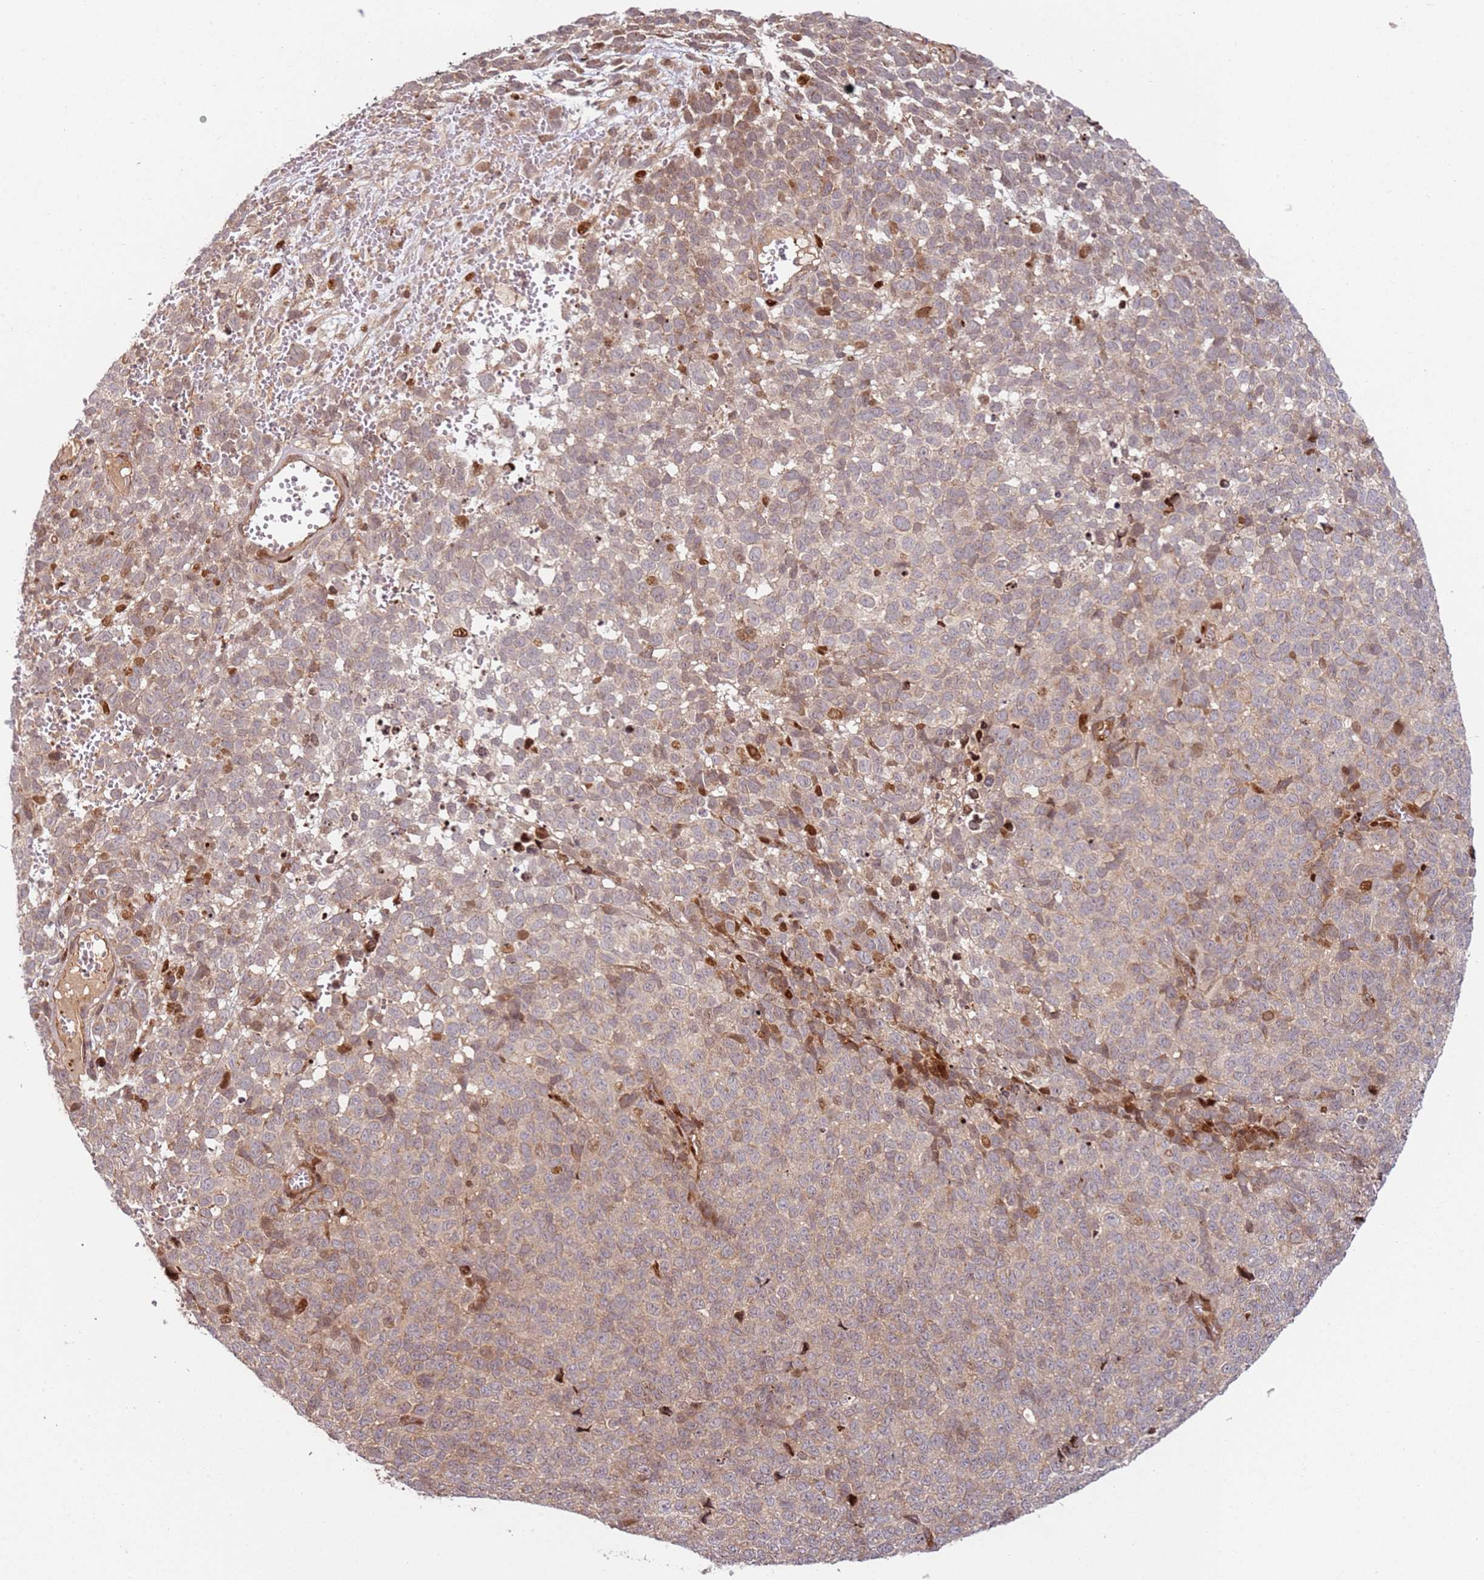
{"staining": {"intensity": "moderate", "quantity": "25%-75%", "location": "cytoplasmic/membranous,nuclear"}, "tissue": "melanoma", "cell_type": "Tumor cells", "image_type": "cancer", "snomed": [{"axis": "morphology", "description": "Malignant melanoma, NOS"}, {"axis": "topography", "description": "Nose, NOS"}], "caption": "Malignant melanoma stained with a brown dye demonstrates moderate cytoplasmic/membranous and nuclear positive expression in approximately 25%-75% of tumor cells.", "gene": "TMEM233", "patient": {"sex": "female", "age": 48}}